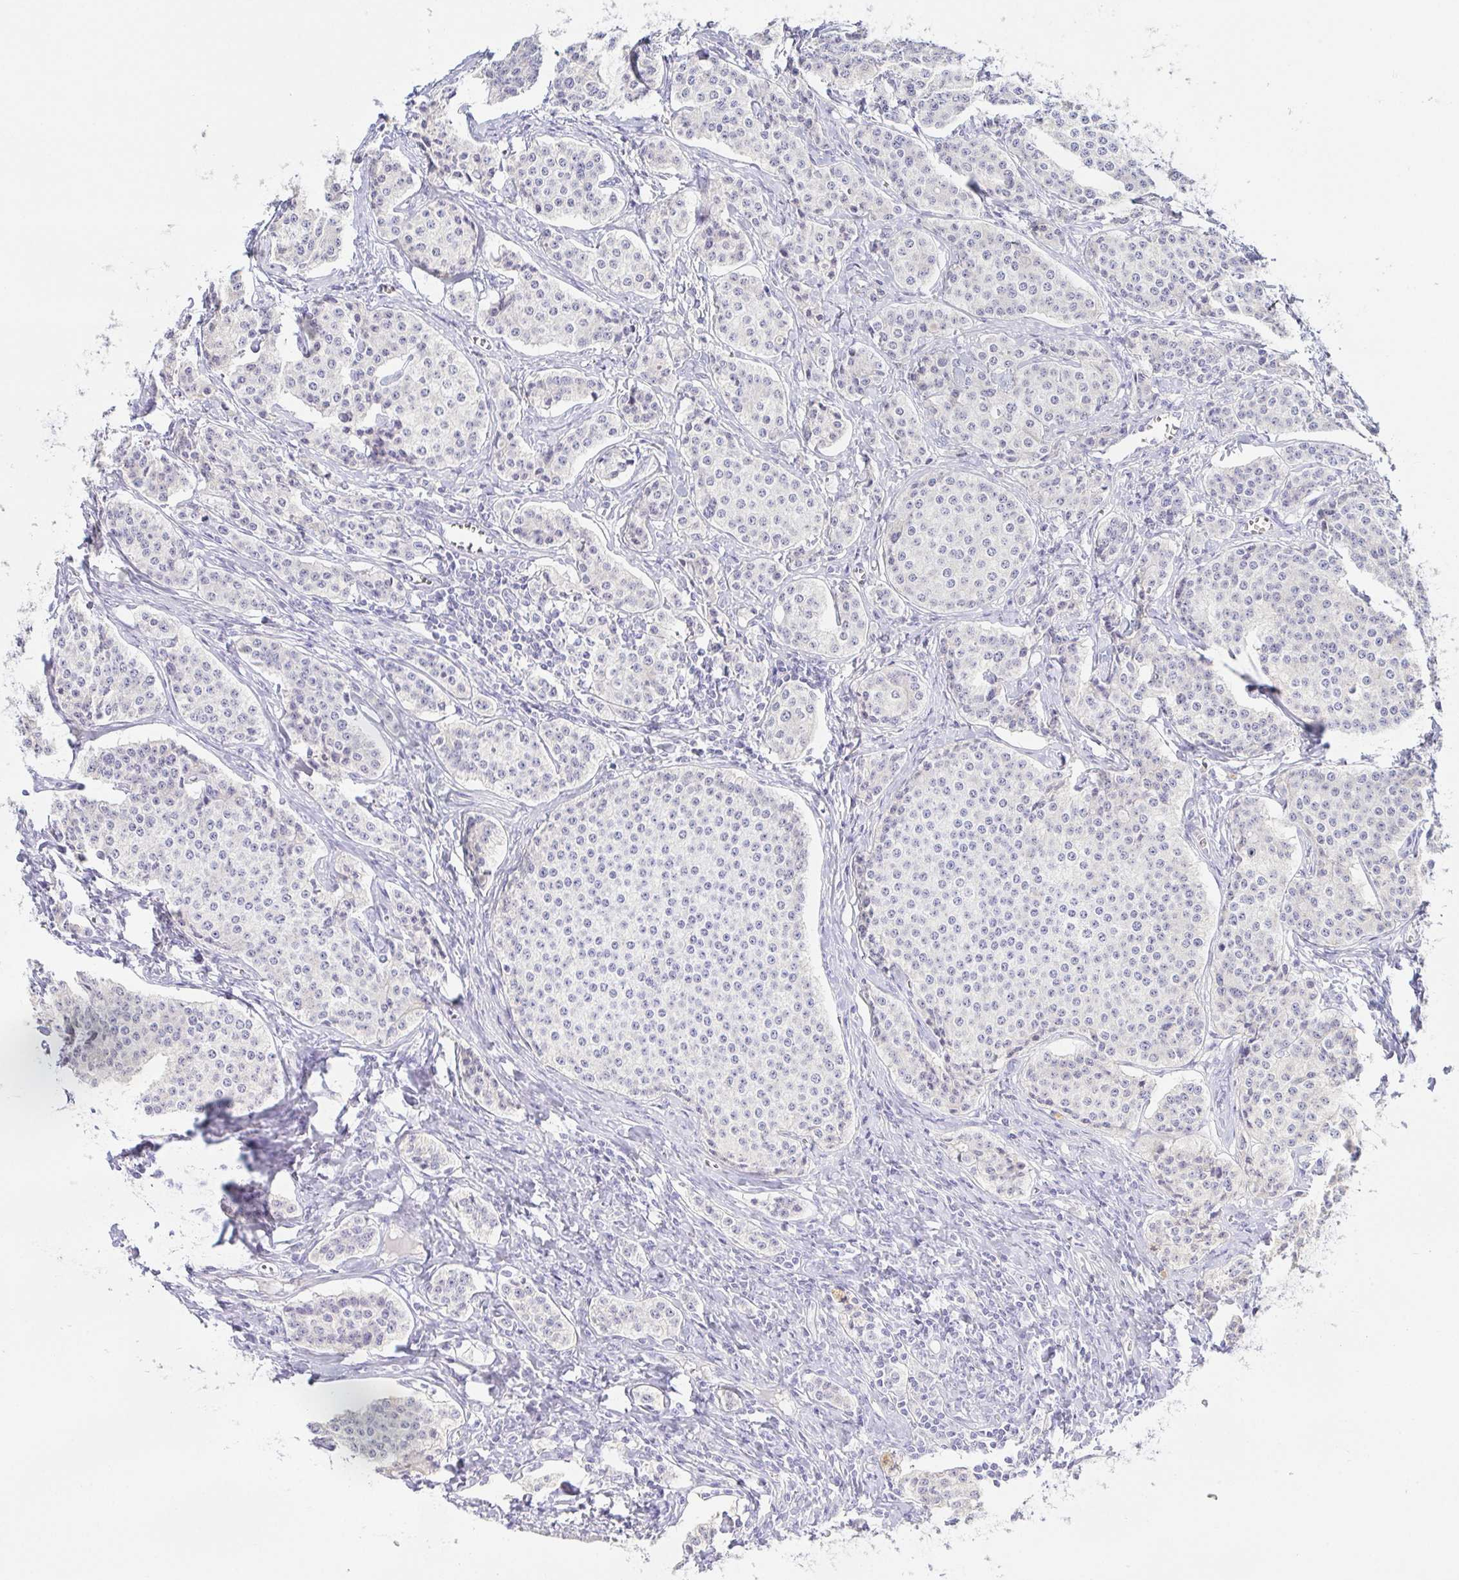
{"staining": {"intensity": "negative", "quantity": "none", "location": "none"}, "tissue": "carcinoid", "cell_type": "Tumor cells", "image_type": "cancer", "snomed": [{"axis": "morphology", "description": "Carcinoid, malignant, NOS"}, {"axis": "topography", "description": "Small intestine"}], "caption": "A high-resolution micrograph shows immunohistochemistry staining of carcinoid (malignant), which shows no significant expression in tumor cells.", "gene": "PAX8", "patient": {"sex": "female", "age": 64}}